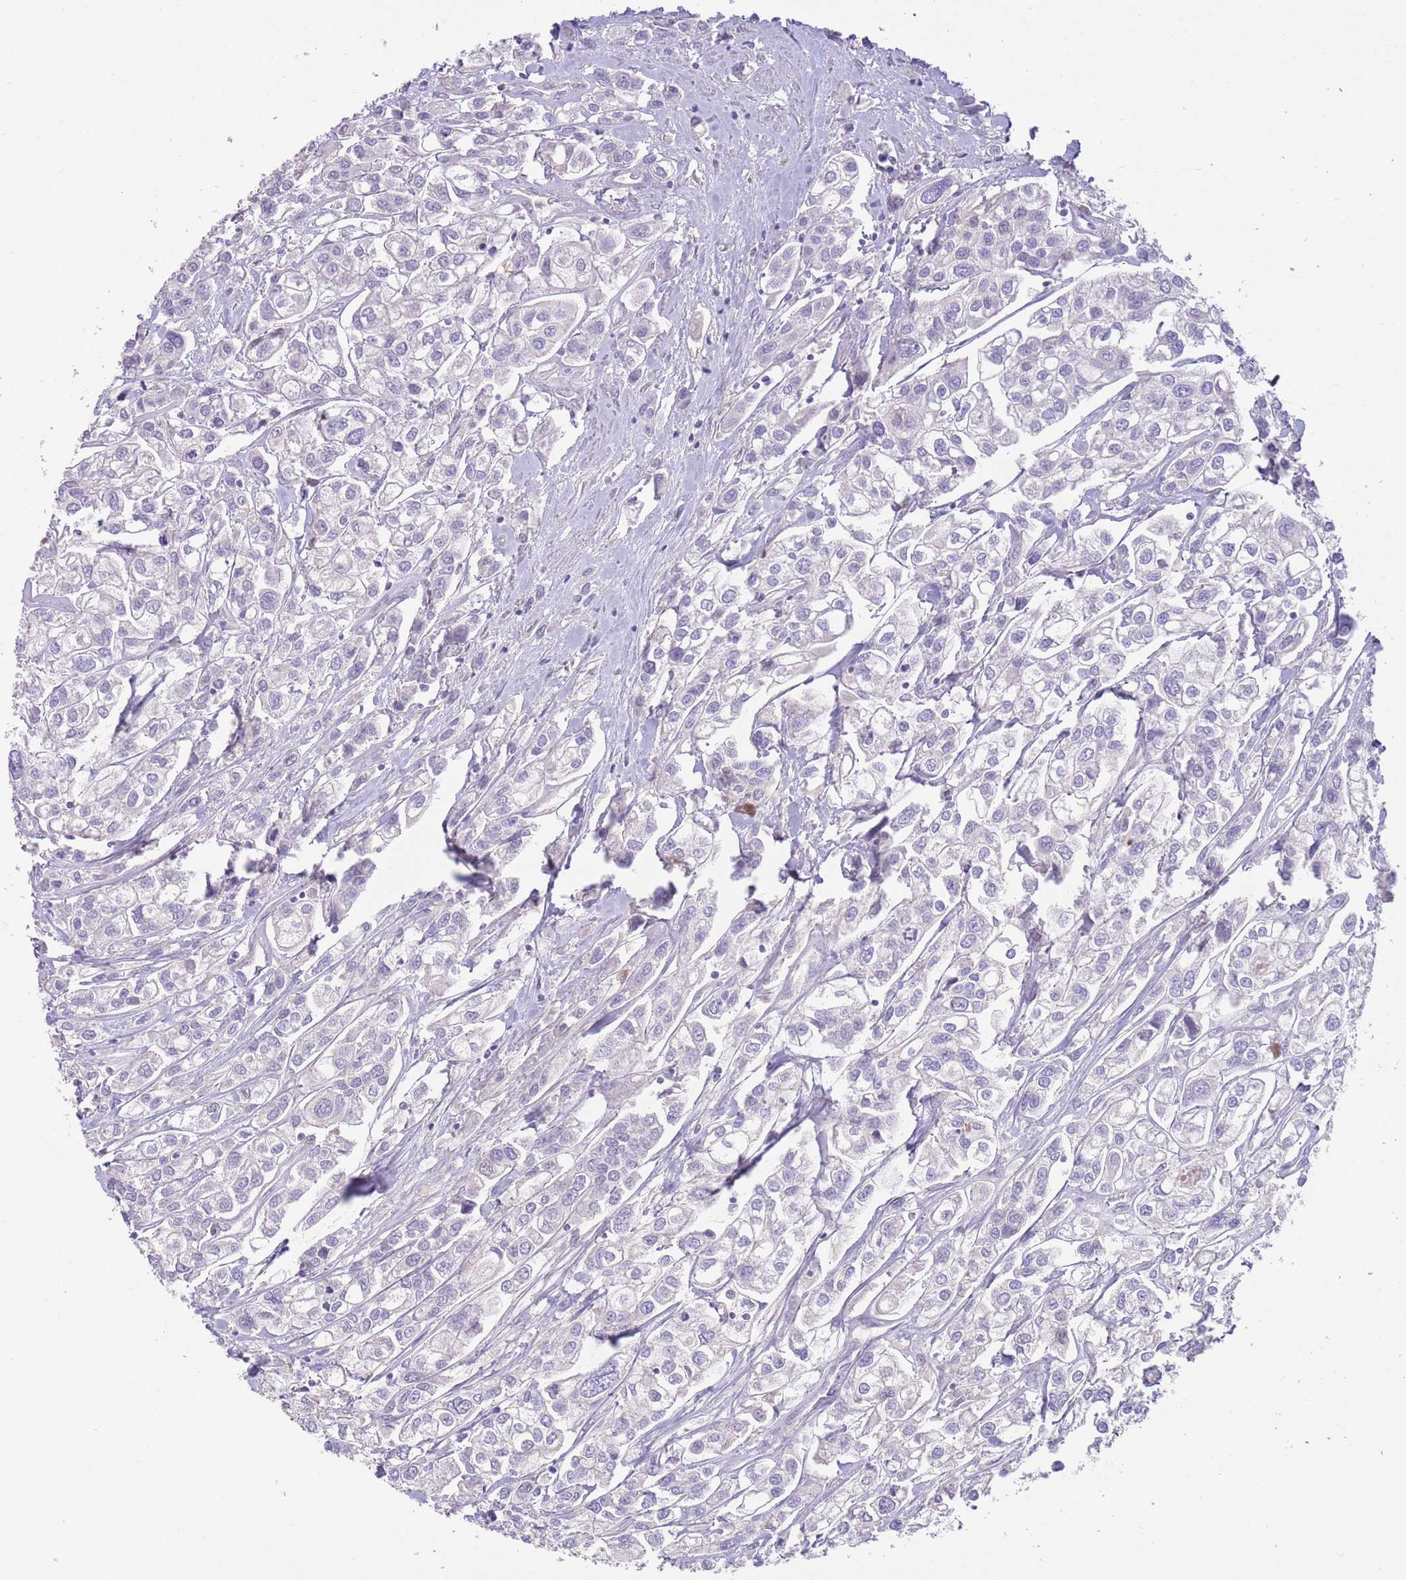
{"staining": {"intensity": "negative", "quantity": "none", "location": "none"}, "tissue": "urothelial cancer", "cell_type": "Tumor cells", "image_type": "cancer", "snomed": [{"axis": "morphology", "description": "Urothelial carcinoma, High grade"}, {"axis": "topography", "description": "Urinary bladder"}], "caption": "Immunohistochemistry (IHC) photomicrograph of neoplastic tissue: urothelial cancer stained with DAB (3,3'-diaminobenzidine) shows no significant protein positivity in tumor cells. The staining was performed using DAB (3,3'-diaminobenzidine) to visualize the protein expression in brown, while the nuclei were stained in blue with hematoxylin (Magnification: 20x).", "gene": "IGFL4", "patient": {"sex": "male", "age": 67}}